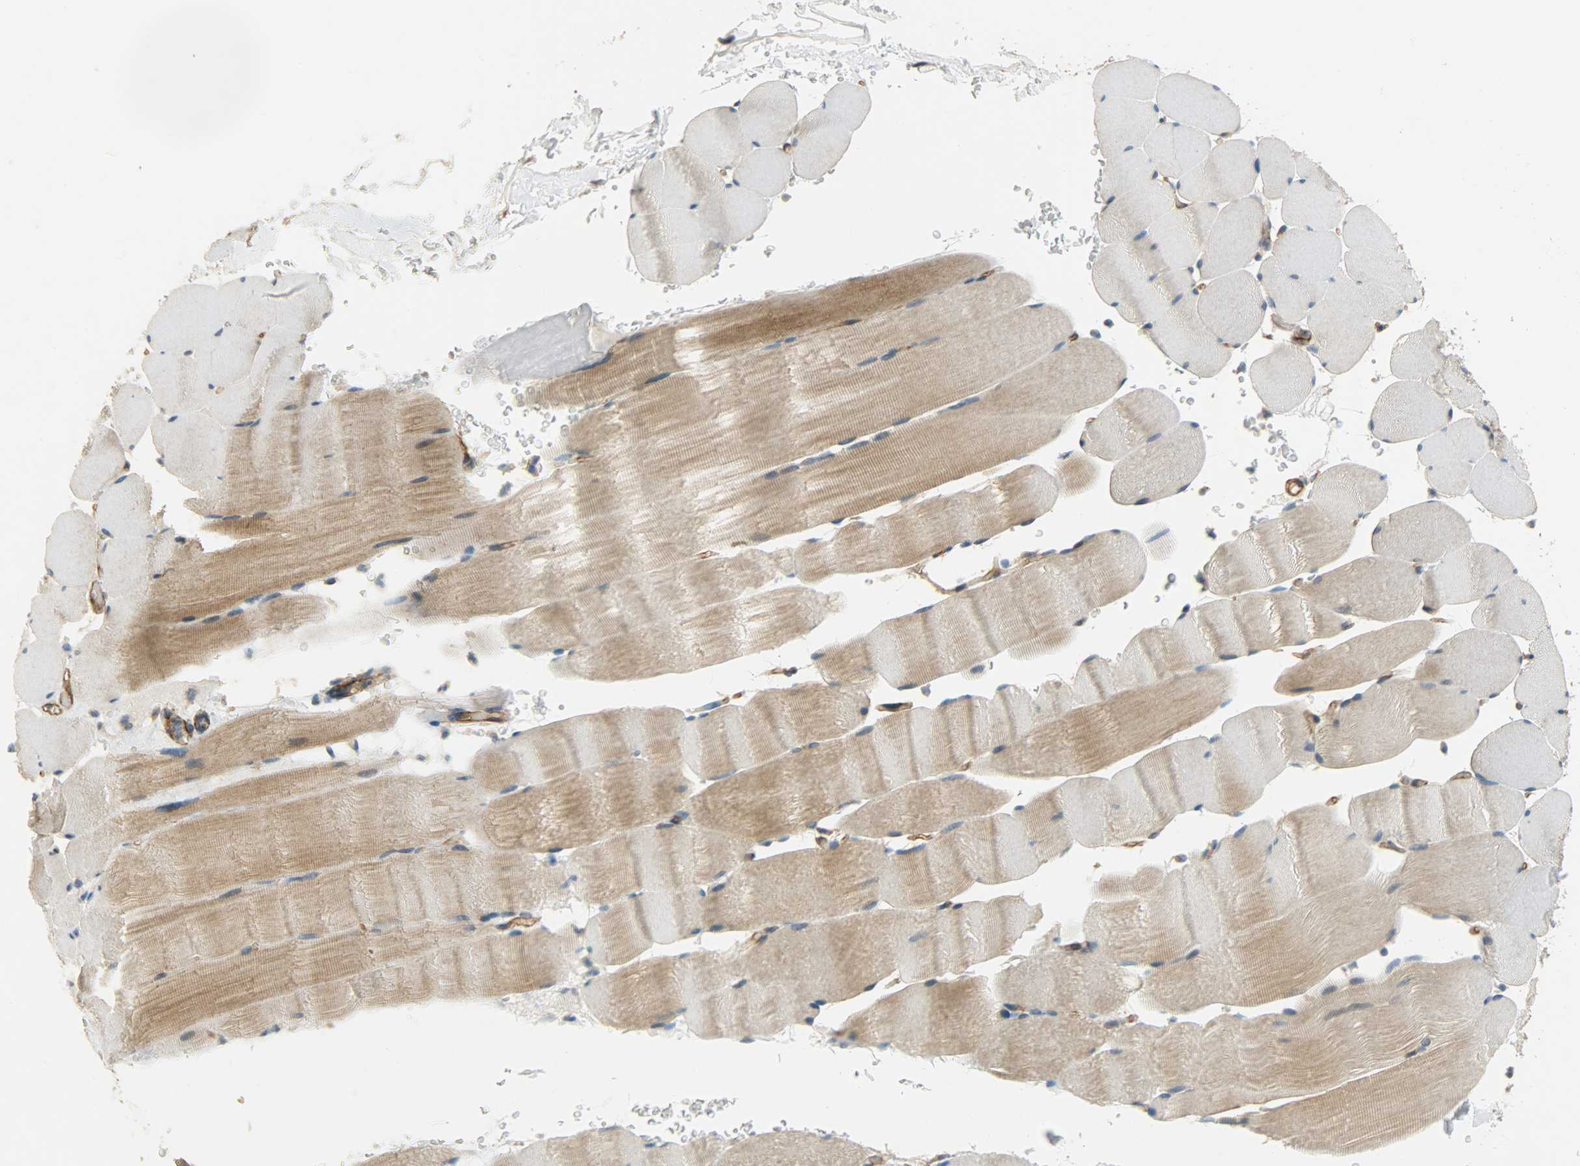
{"staining": {"intensity": "moderate", "quantity": "<25%", "location": "cytoplasmic/membranous"}, "tissue": "skeletal muscle", "cell_type": "Myocytes", "image_type": "normal", "snomed": [{"axis": "morphology", "description": "Normal tissue, NOS"}, {"axis": "topography", "description": "Skeletal muscle"}], "caption": "Myocytes show moderate cytoplasmic/membranous expression in about <25% of cells in benign skeletal muscle.", "gene": "KIAA1217", "patient": {"sex": "male", "age": 62}}